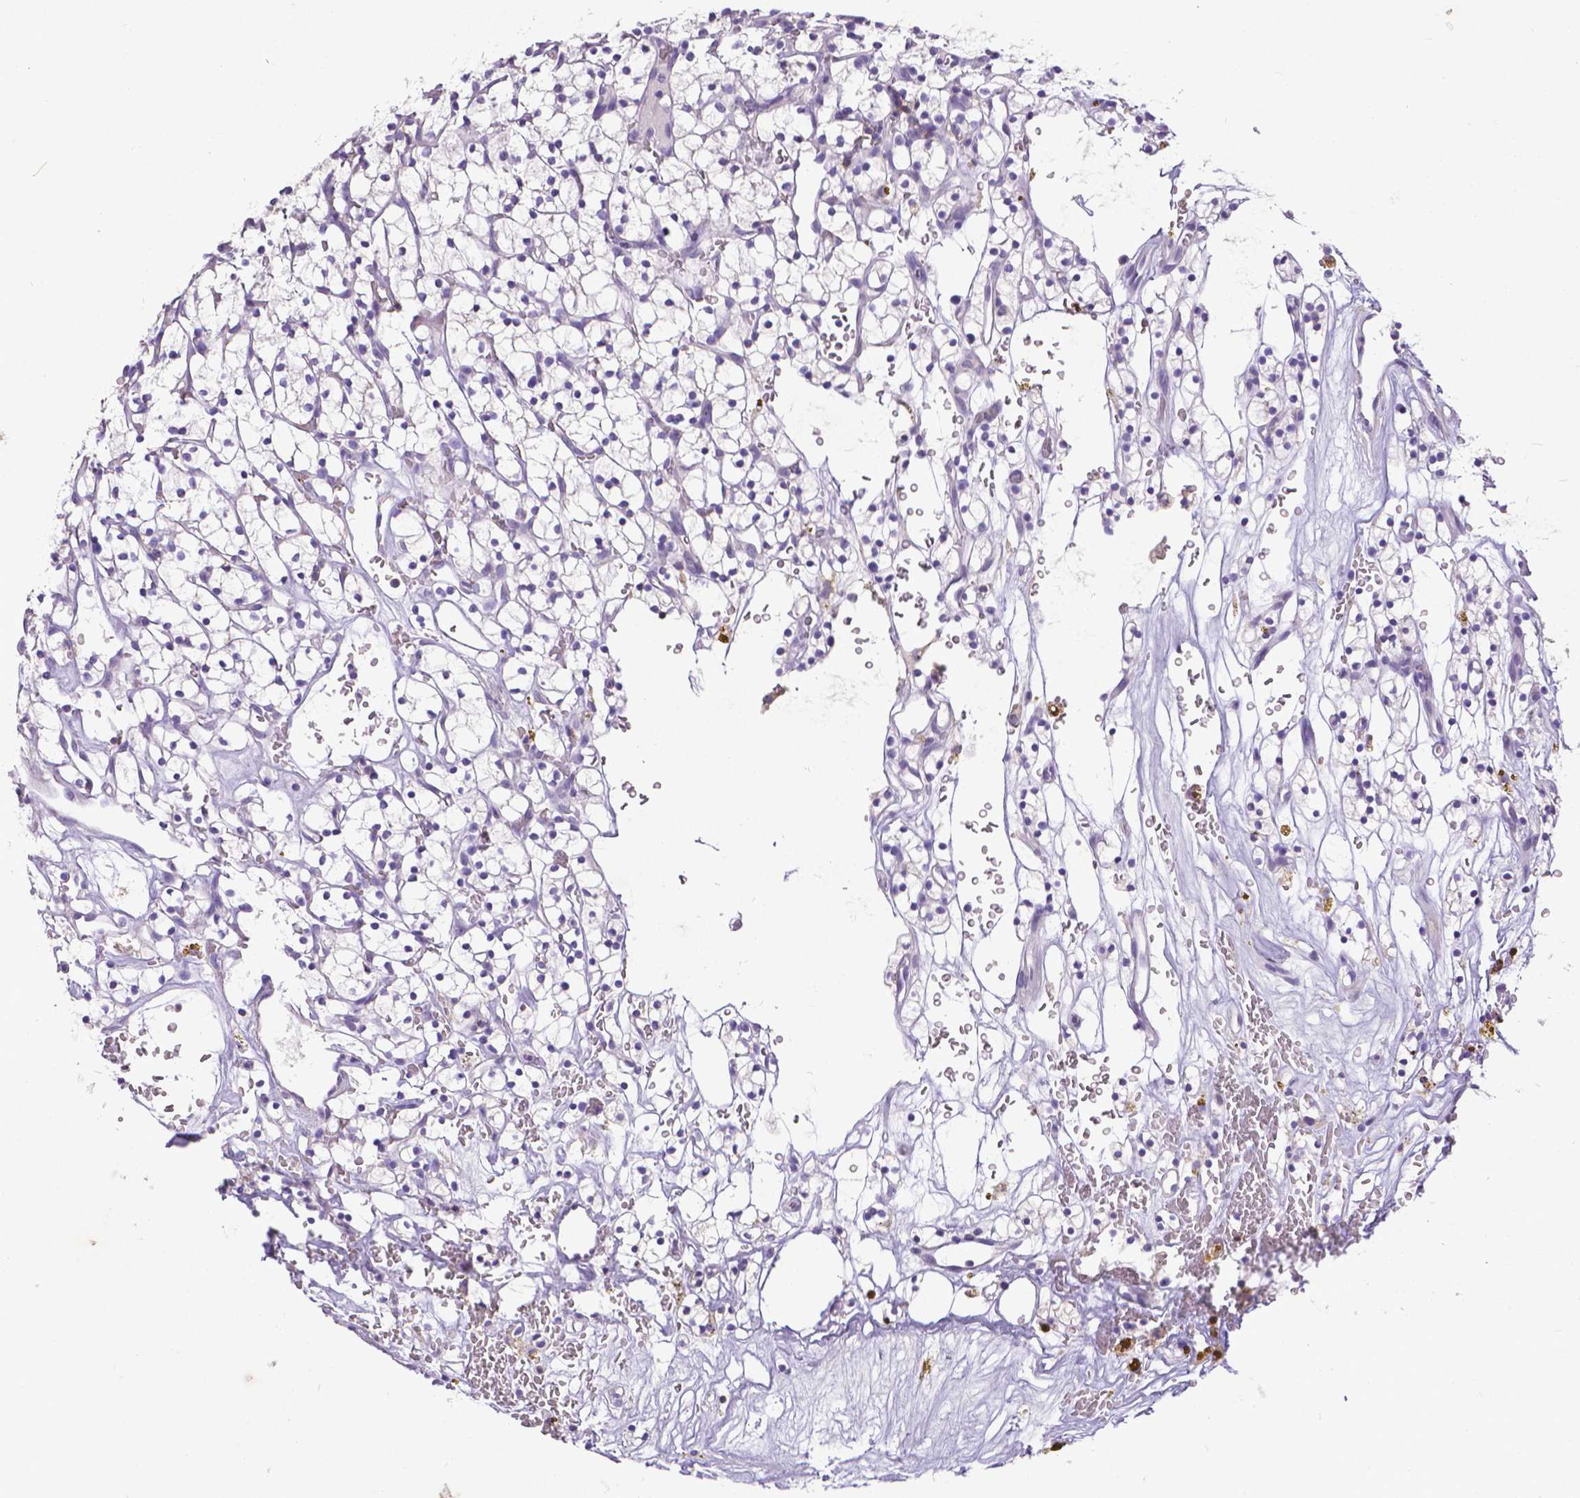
{"staining": {"intensity": "negative", "quantity": "none", "location": "none"}, "tissue": "renal cancer", "cell_type": "Tumor cells", "image_type": "cancer", "snomed": [{"axis": "morphology", "description": "Adenocarcinoma, NOS"}, {"axis": "topography", "description": "Kidney"}], "caption": "Image shows no significant protein positivity in tumor cells of renal cancer.", "gene": "CD4", "patient": {"sex": "female", "age": 64}}